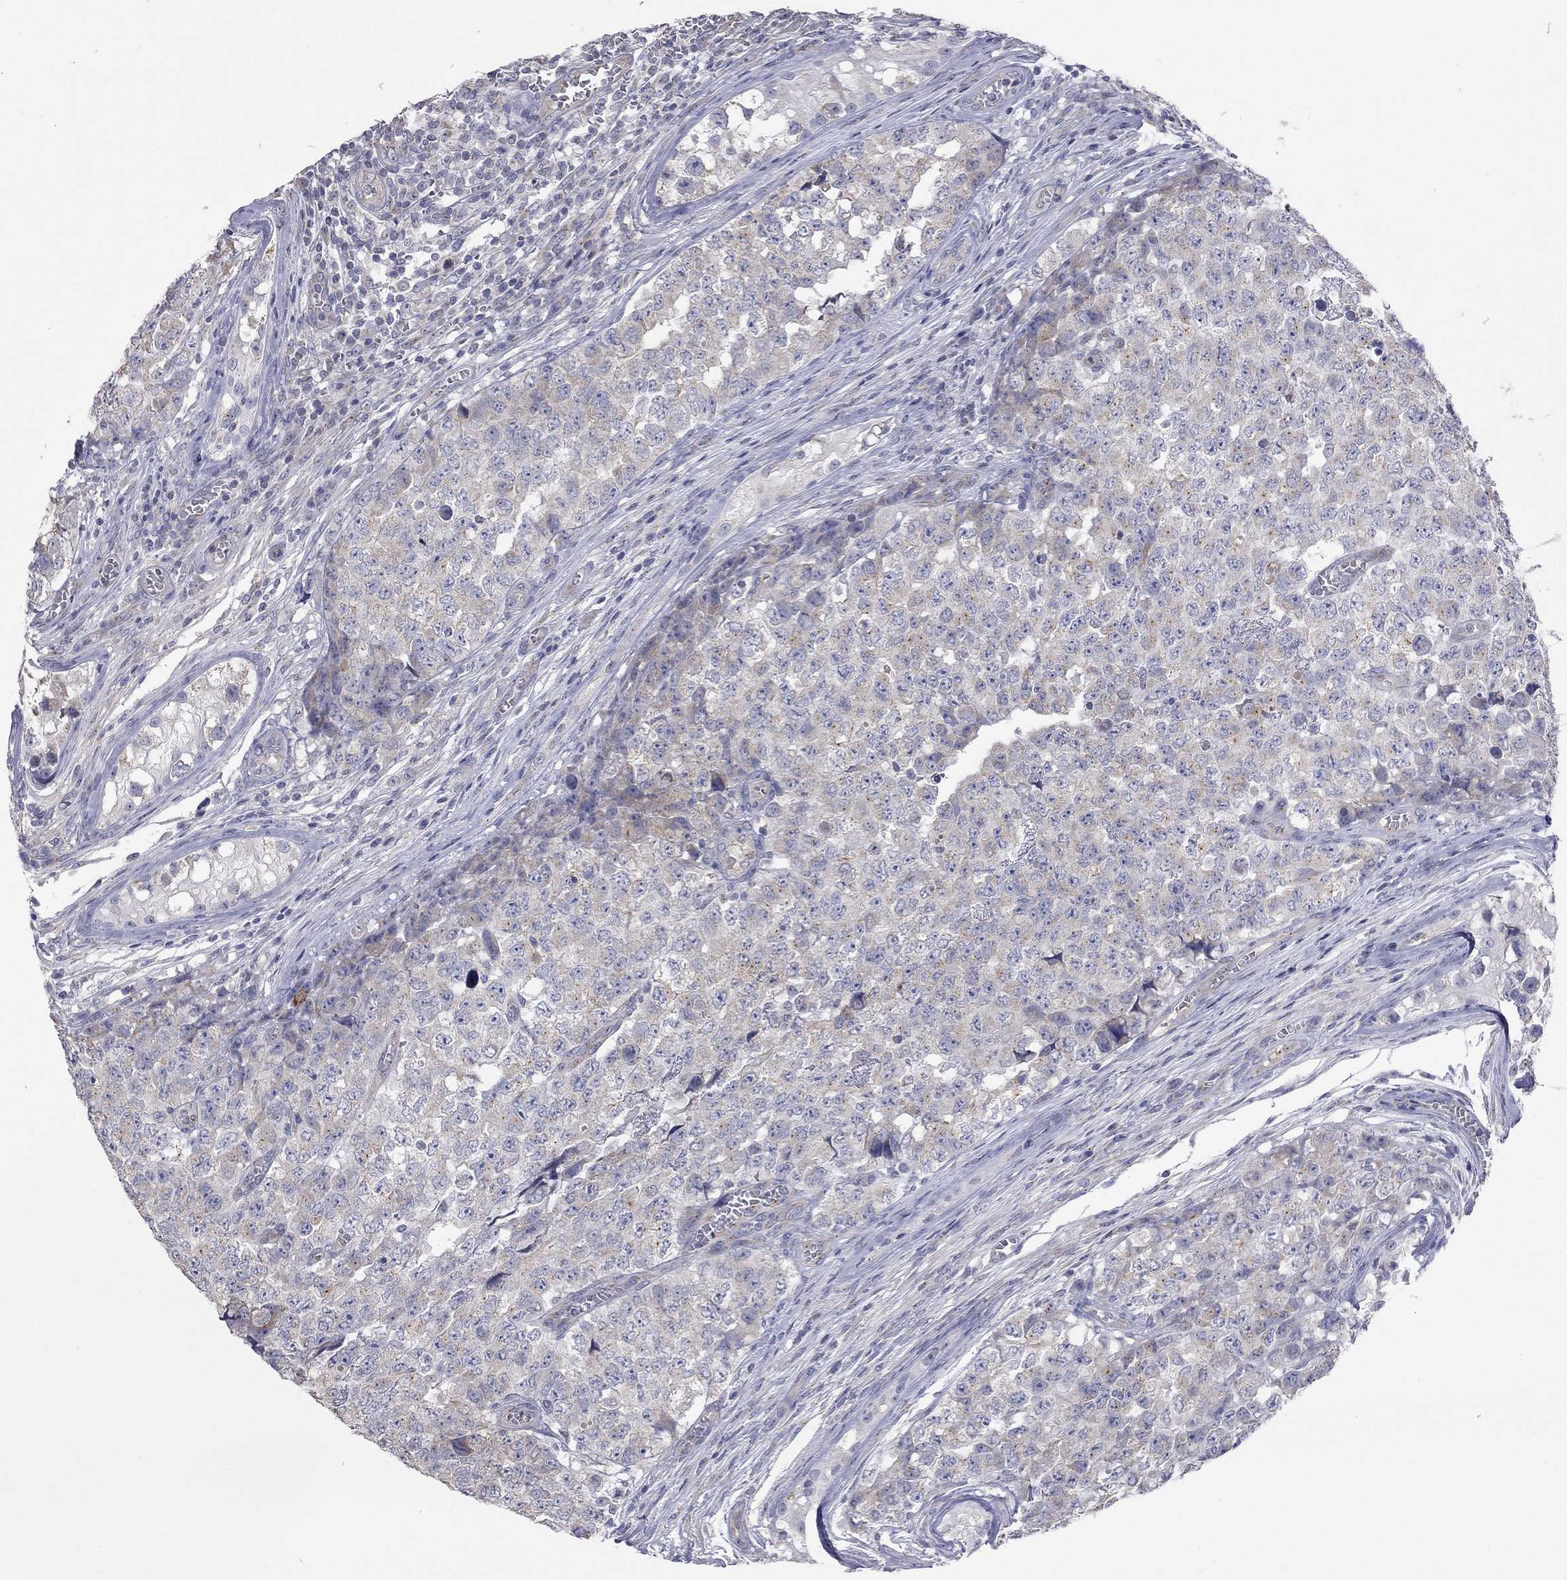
{"staining": {"intensity": "weak", "quantity": "25%-75%", "location": "cytoplasmic/membranous"}, "tissue": "testis cancer", "cell_type": "Tumor cells", "image_type": "cancer", "snomed": [{"axis": "morphology", "description": "Carcinoma, Embryonal, NOS"}, {"axis": "topography", "description": "Testis"}], "caption": "This is an image of immunohistochemistry (IHC) staining of testis cancer (embryonal carcinoma), which shows weak positivity in the cytoplasmic/membranous of tumor cells.", "gene": "OPRK1", "patient": {"sex": "male", "age": 23}}